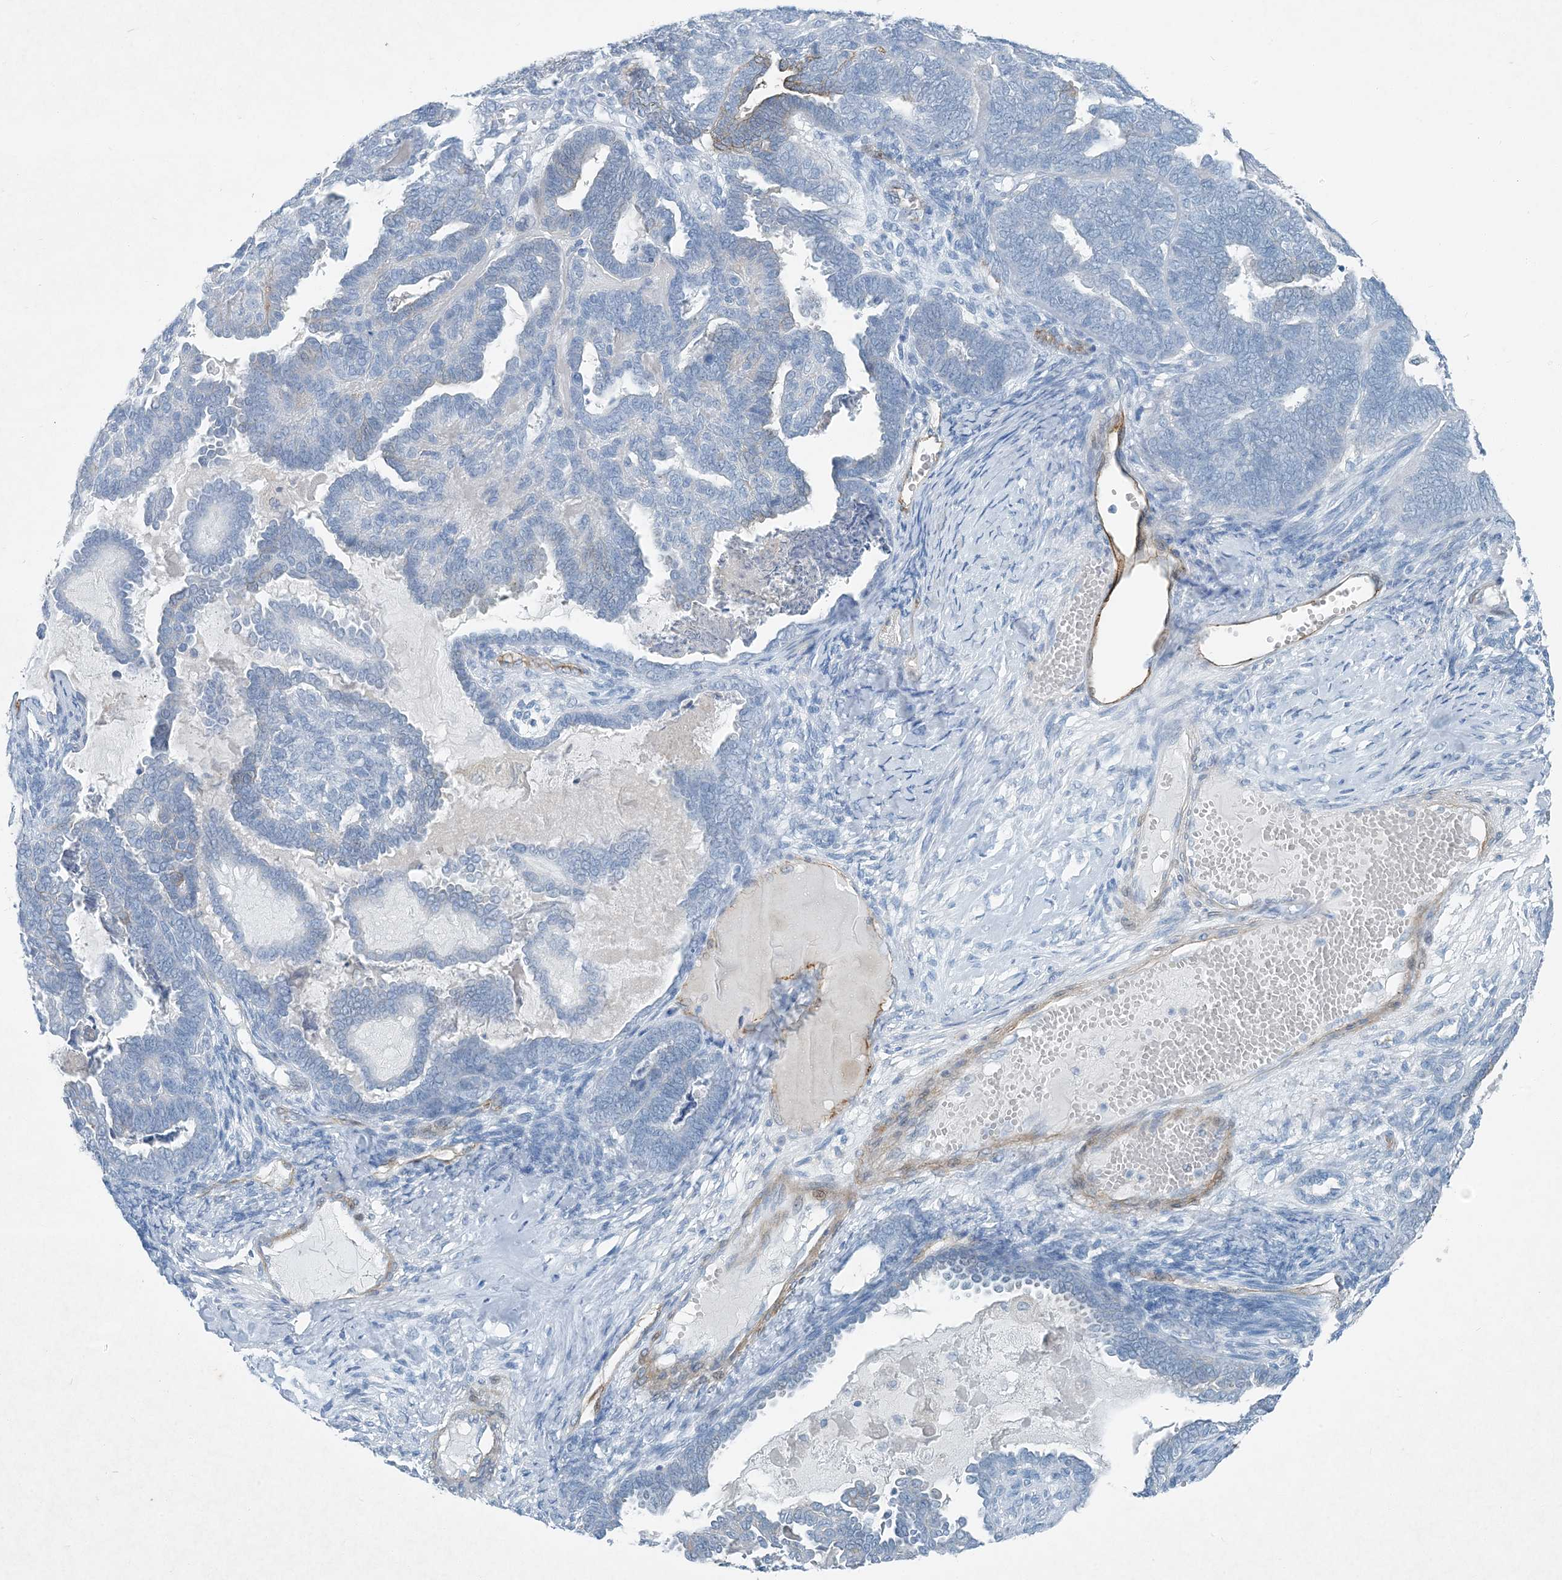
{"staining": {"intensity": "weak", "quantity": "<25%", "location": "cytoplasmic/membranous"}, "tissue": "endometrial cancer", "cell_type": "Tumor cells", "image_type": "cancer", "snomed": [{"axis": "morphology", "description": "Neoplasm, malignant, NOS"}, {"axis": "topography", "description": "Endometrium"}], "caption": "This is an immunohistochemistry (IHC) photomicrograph of endometrial cancer. There is no staining in tumor cells.", "gene": "PGM5", "patient": {"sex": "female", "age": 74}}